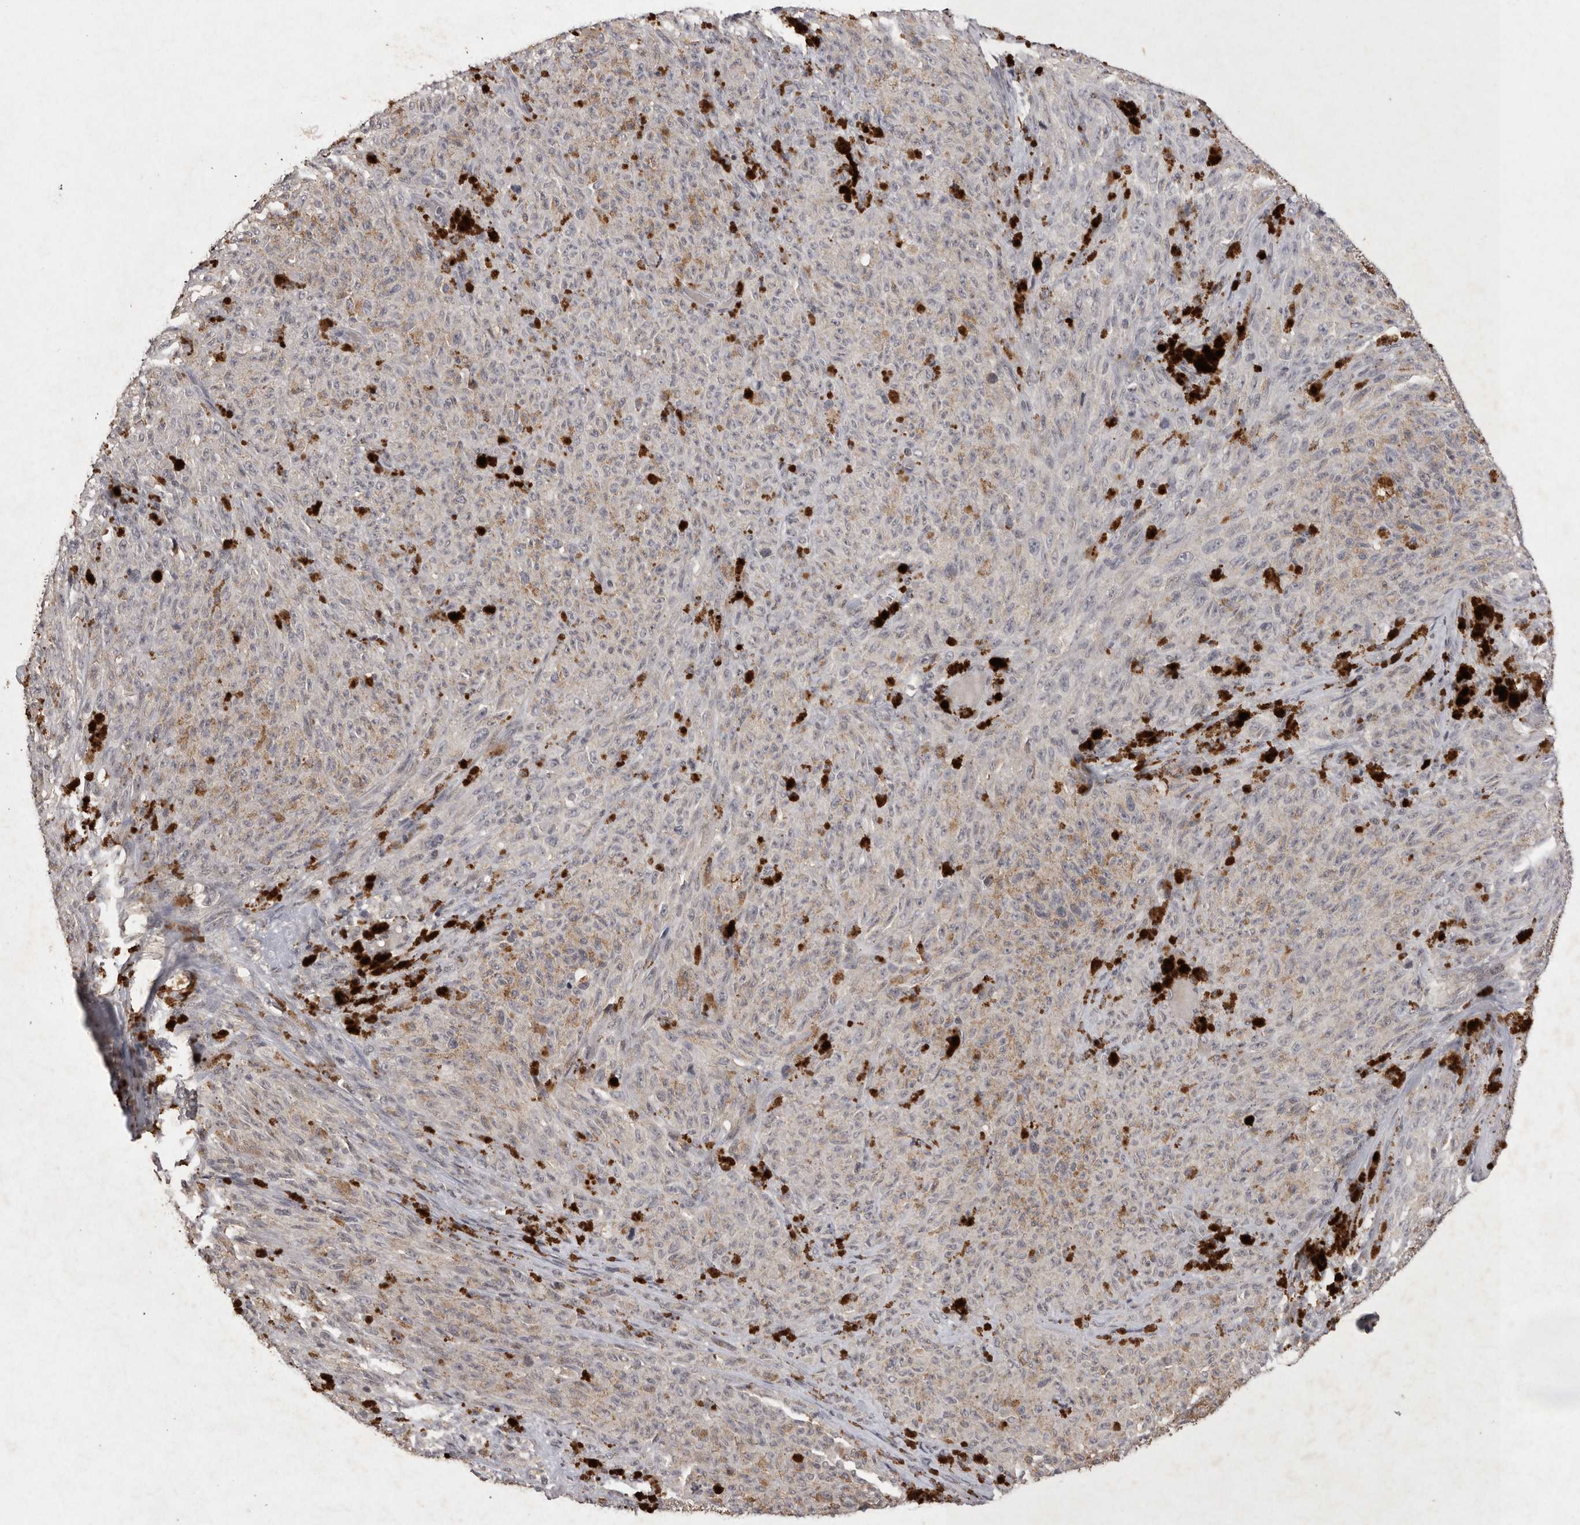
{"staining": {"intensity": "negative", "quantity": "none", "location": "none"}, "tissue": "melanoma", "cell_type": "Tumor cells", "image_type": "cancer", "snomed": [{"axis": "morphology", "description": "Malignant melanoma, NOS"}, {"axis": "topography", "description": "Skin"}], "caption": "Melanoma stained for a protein using IHC shows no expression tumor cells.", "gene": "APLNR", "patient": {"sex": "female", "age": 82}}